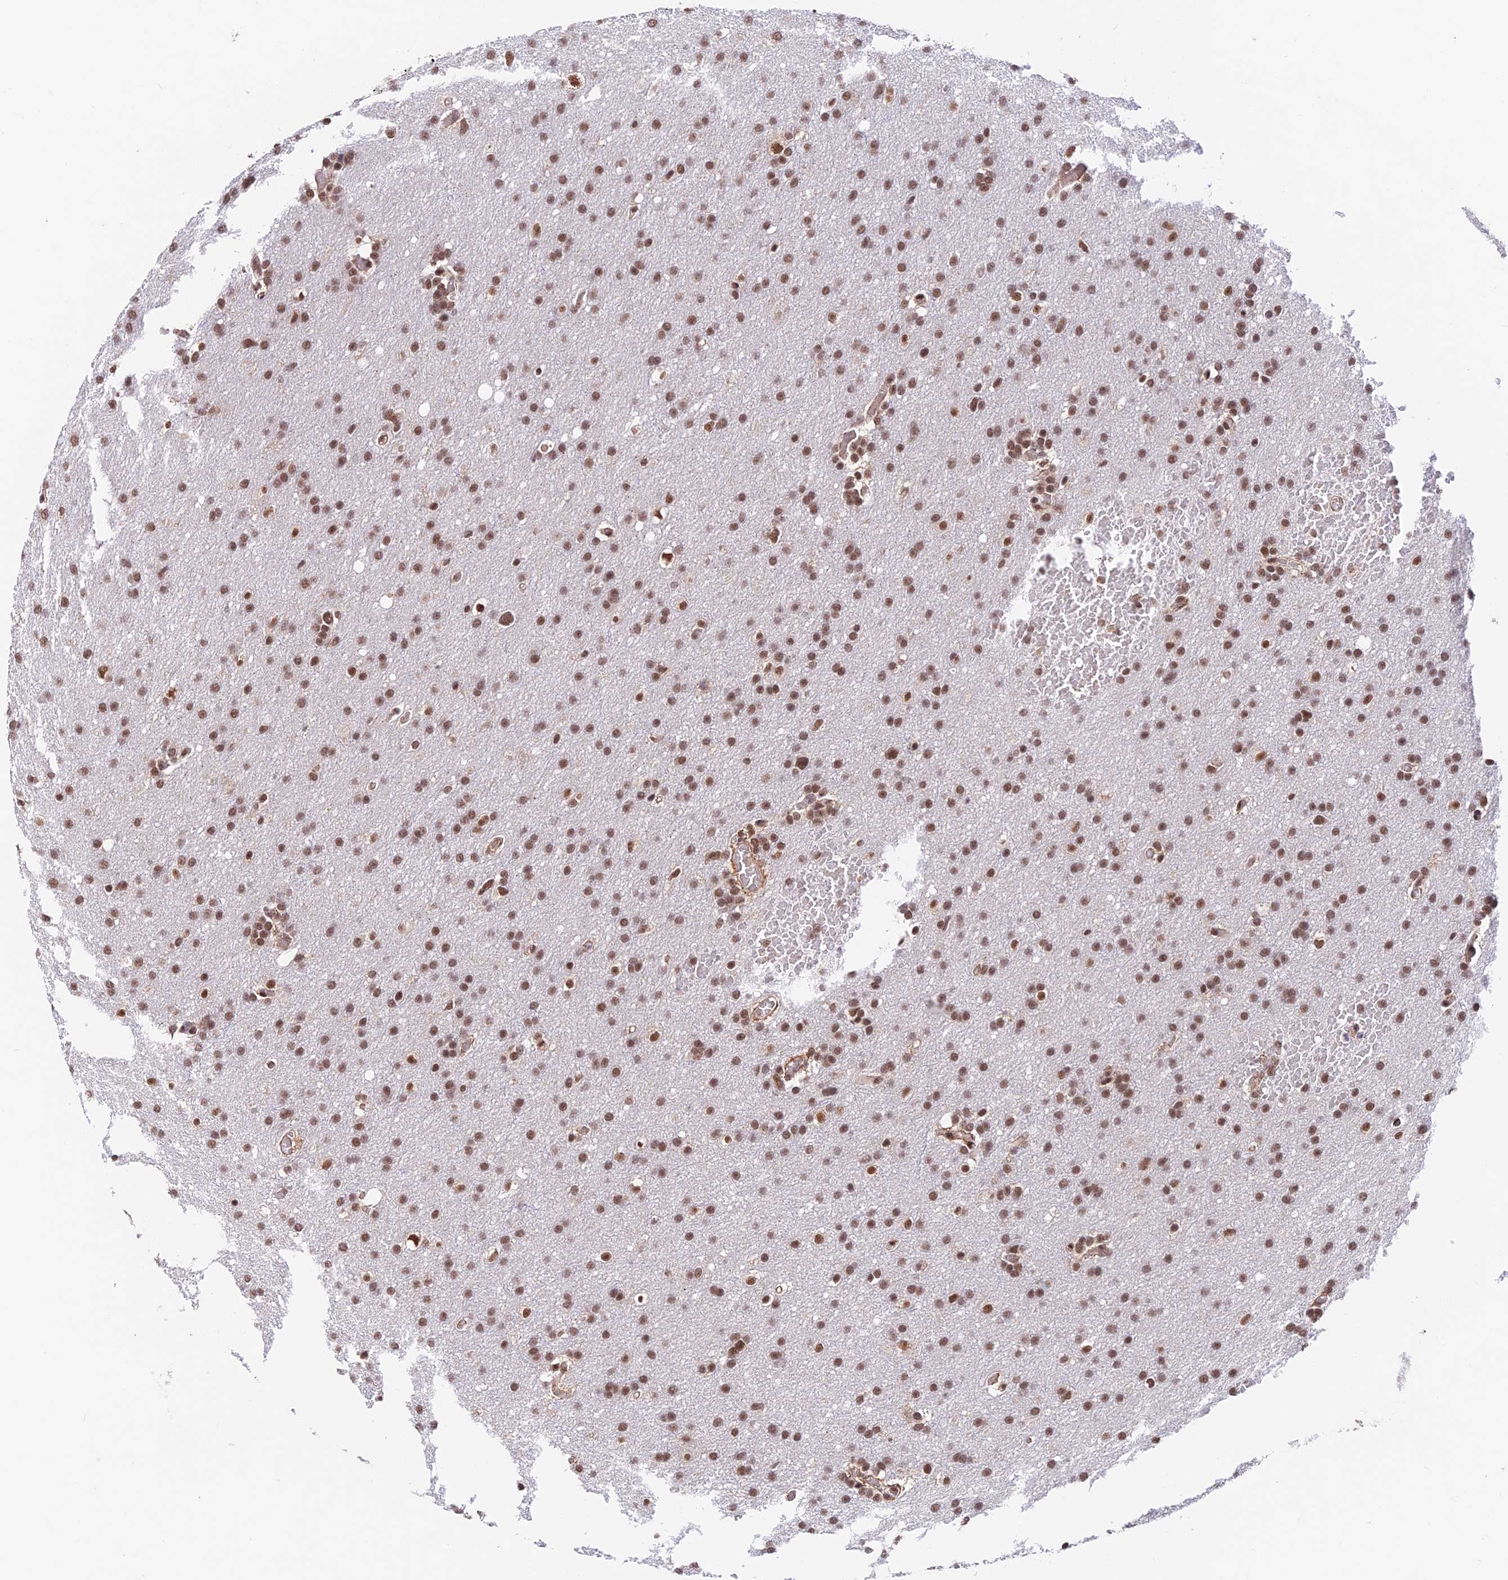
{"staining": {"intensity": "moderate", "quantity": ">75%", "location": "nuclear"}, "tissue": "glioma", "cell_type": "Tumor cells", "image_type": "cancer", "snomed": [{"axis": "morphology", "description": "Glioma, malignant, High grade"}, {"axis": "topography", "description": "Cerebral cortex"}], "caption": "Immunohistochemical staining of human malignant glioma (high-grade) displays medium levels of moderate nuclear protein positivity in about >75% of tumor cells.", "gene": "RBM42", "patient": {"sex": "female", "age": 36}}